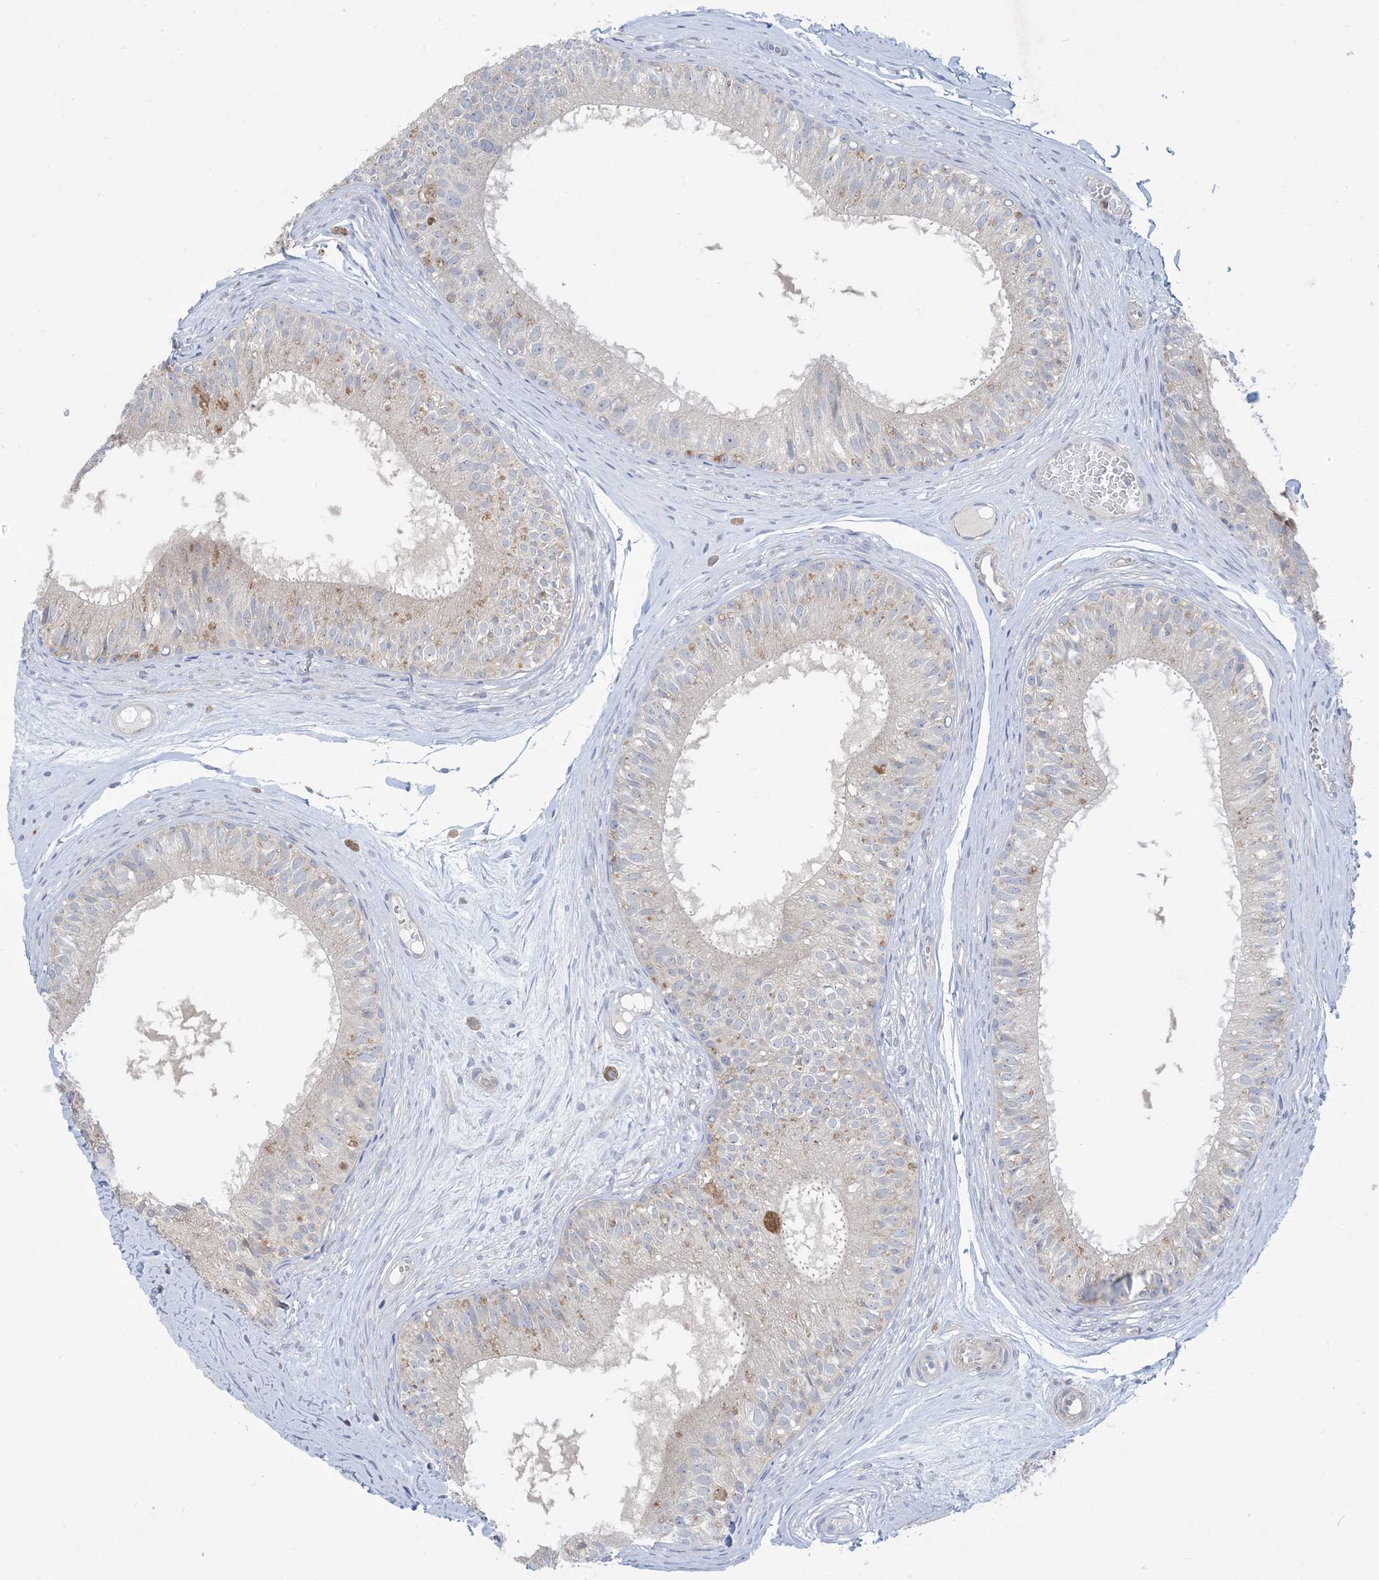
{"staining": {"intensity": "negative", "quantity": "none", "location": "none"}, "tissue": "epididymis", "cell_type": "Glandular cells", "image_type": "normal", "snomed": [{"axis": "morphology", "description": "Normal tissue, NOS"}, {"axis": "morphology", "description": "Seminoma in situ"}, {"axis": "topography", "description": "Testis"}, {"axis": "topography", "description": "Epididymis"}], "caption": "Human epididymis stained for a protein using immunohistochemistry (IHC) demonstrates no staining in glandular cells.", "gene": "AOC1", "patient": {"sex": "male", "age": 28}}